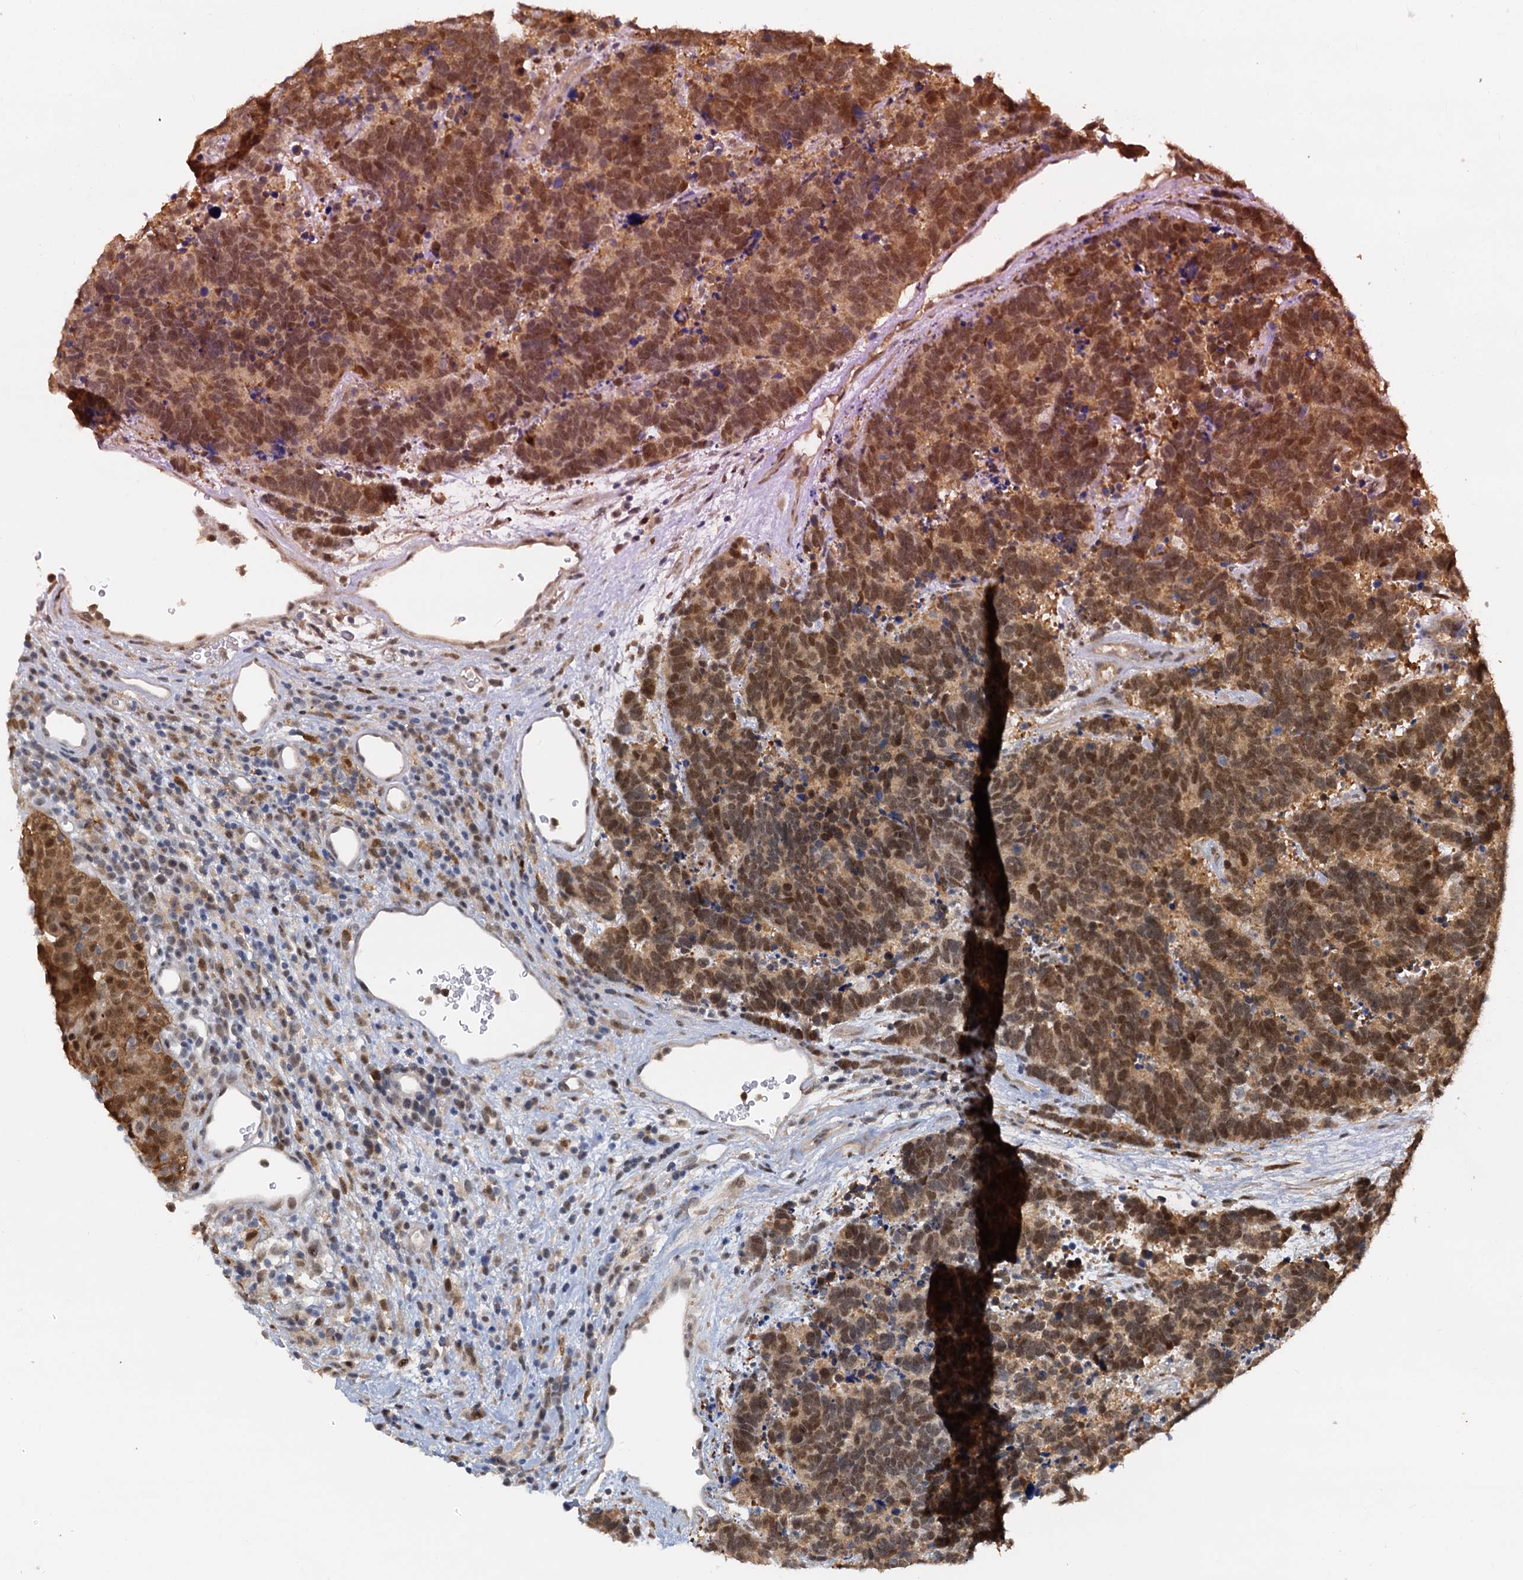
{"staining": {"intensity": "moderate", "quantity": ">75%", "location": "nuclear"}, "tissue": "carcinoid", "cell_type": "Tumor cells", "image_type": "cancer", "snomed": [{"axis": "morphology", "description": "Carcinoma, NOS"}, {"axis": "morphology", "description": "Carcinoid, malignant, NOS"}, {"axis": "topography", "description": "Urinary bladder"}], "caption": "This photomicrograph exhibits immunohistochemistry staining of human carcinoid (malignant), with medium moderate nuclear positivity in about >75% of tumor cells.", "gene": "SPINDOC", "patient": {"sex": "male", "age": 57}}